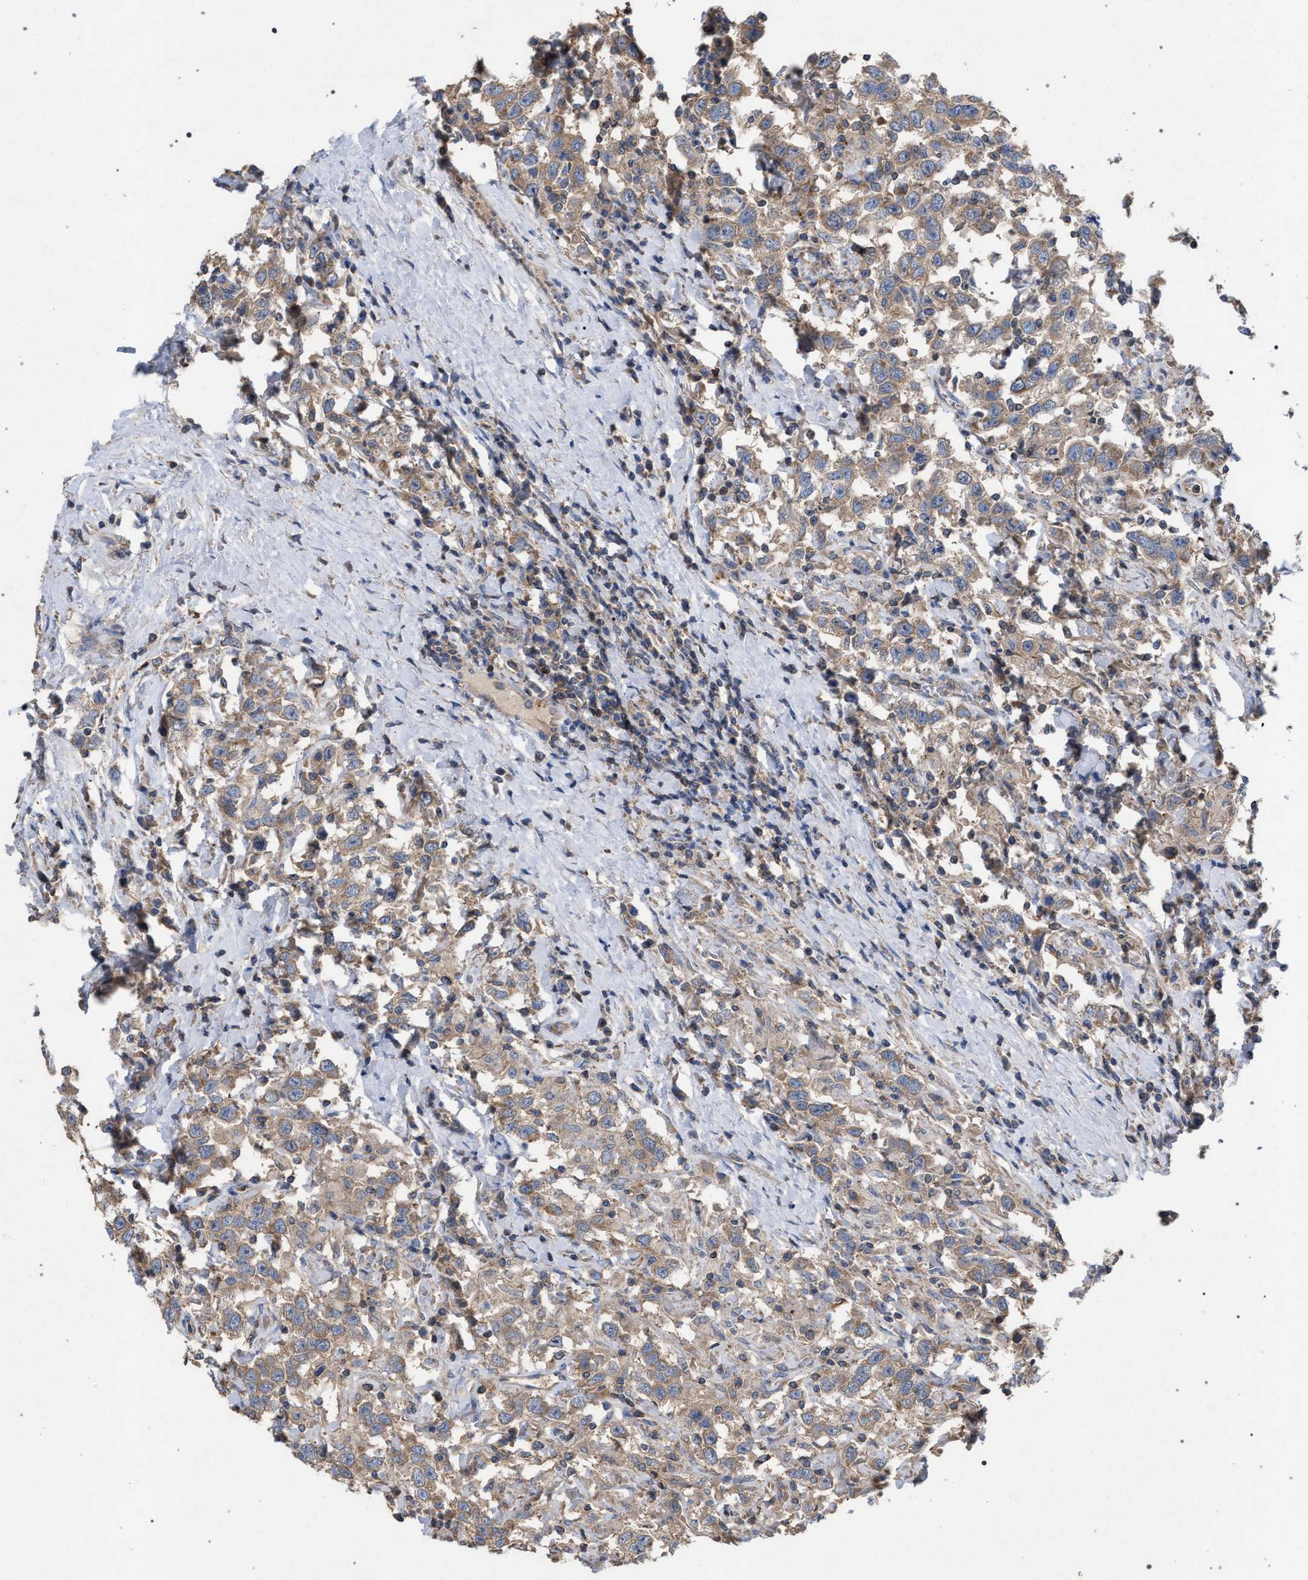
{"staining": {"intensity": "weak", "quantity": ">75%", "location": "cytoplasmic/membranous"}, "tissue": "testis cancer", "cell_type": "Tumor cells", "image_type": "cancer", "snomed": [{"axis": "morphology", "description": "Seminoma, NOS"}, {"axis": "topography", "description": "Testis"}], "caption": "The image reveals immunohistochemical staining of testis seminoma. There is weak cytoplasmic/membranous positivity is identified in approximately >75% of tumor cells. The staining was performed using DAB to visualize the protein expression in brown, while the nuclei were stained in blue with hematoxylin (Magnification: 20x).", "gene": "VPS13A", "patient": {"sex": "male", "age": 41}}